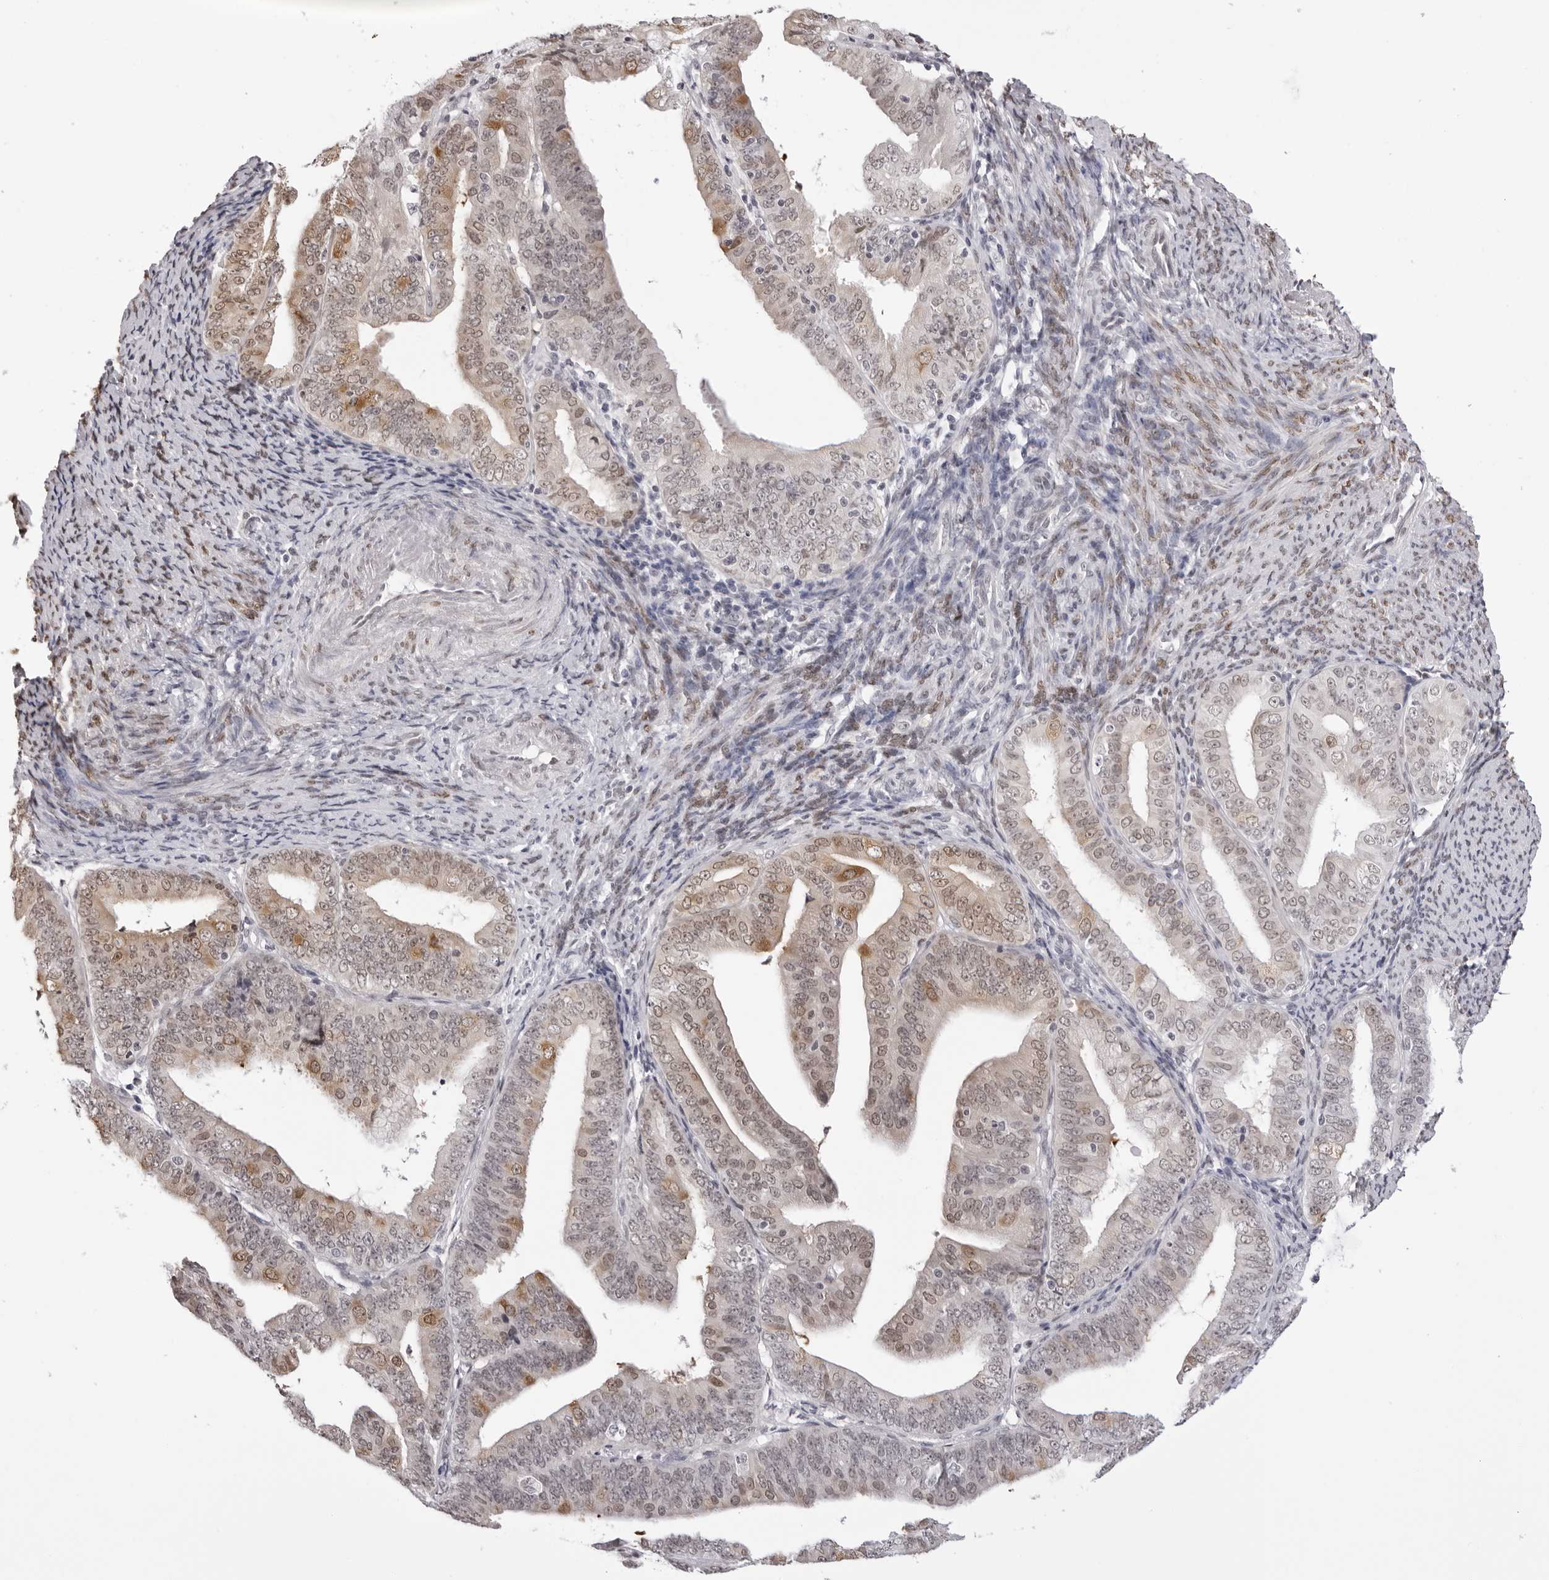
{"staining": {"intensity": "weak", "quantity": ">75%", "location": "cytoplasmic/membranous,nuclear"}, "tissue": "endometrial cancer", "cell_type": "Tumor cells", "image_type": "cancer", "snomed": [{"axis": "morphology", "description": "Adenocarcinoma, NOS"}, {"axis": "topography", "description": "Endometrium"}], "caption": "Immunohistochemistry of human endometrial adenocarcinoma displays low levels of weak cytoplasmic/membranous and nuclear staining in about >75% of tumor cells.", "gene": "HSPA4", "patient": {"sex": "female", "age": 63}}